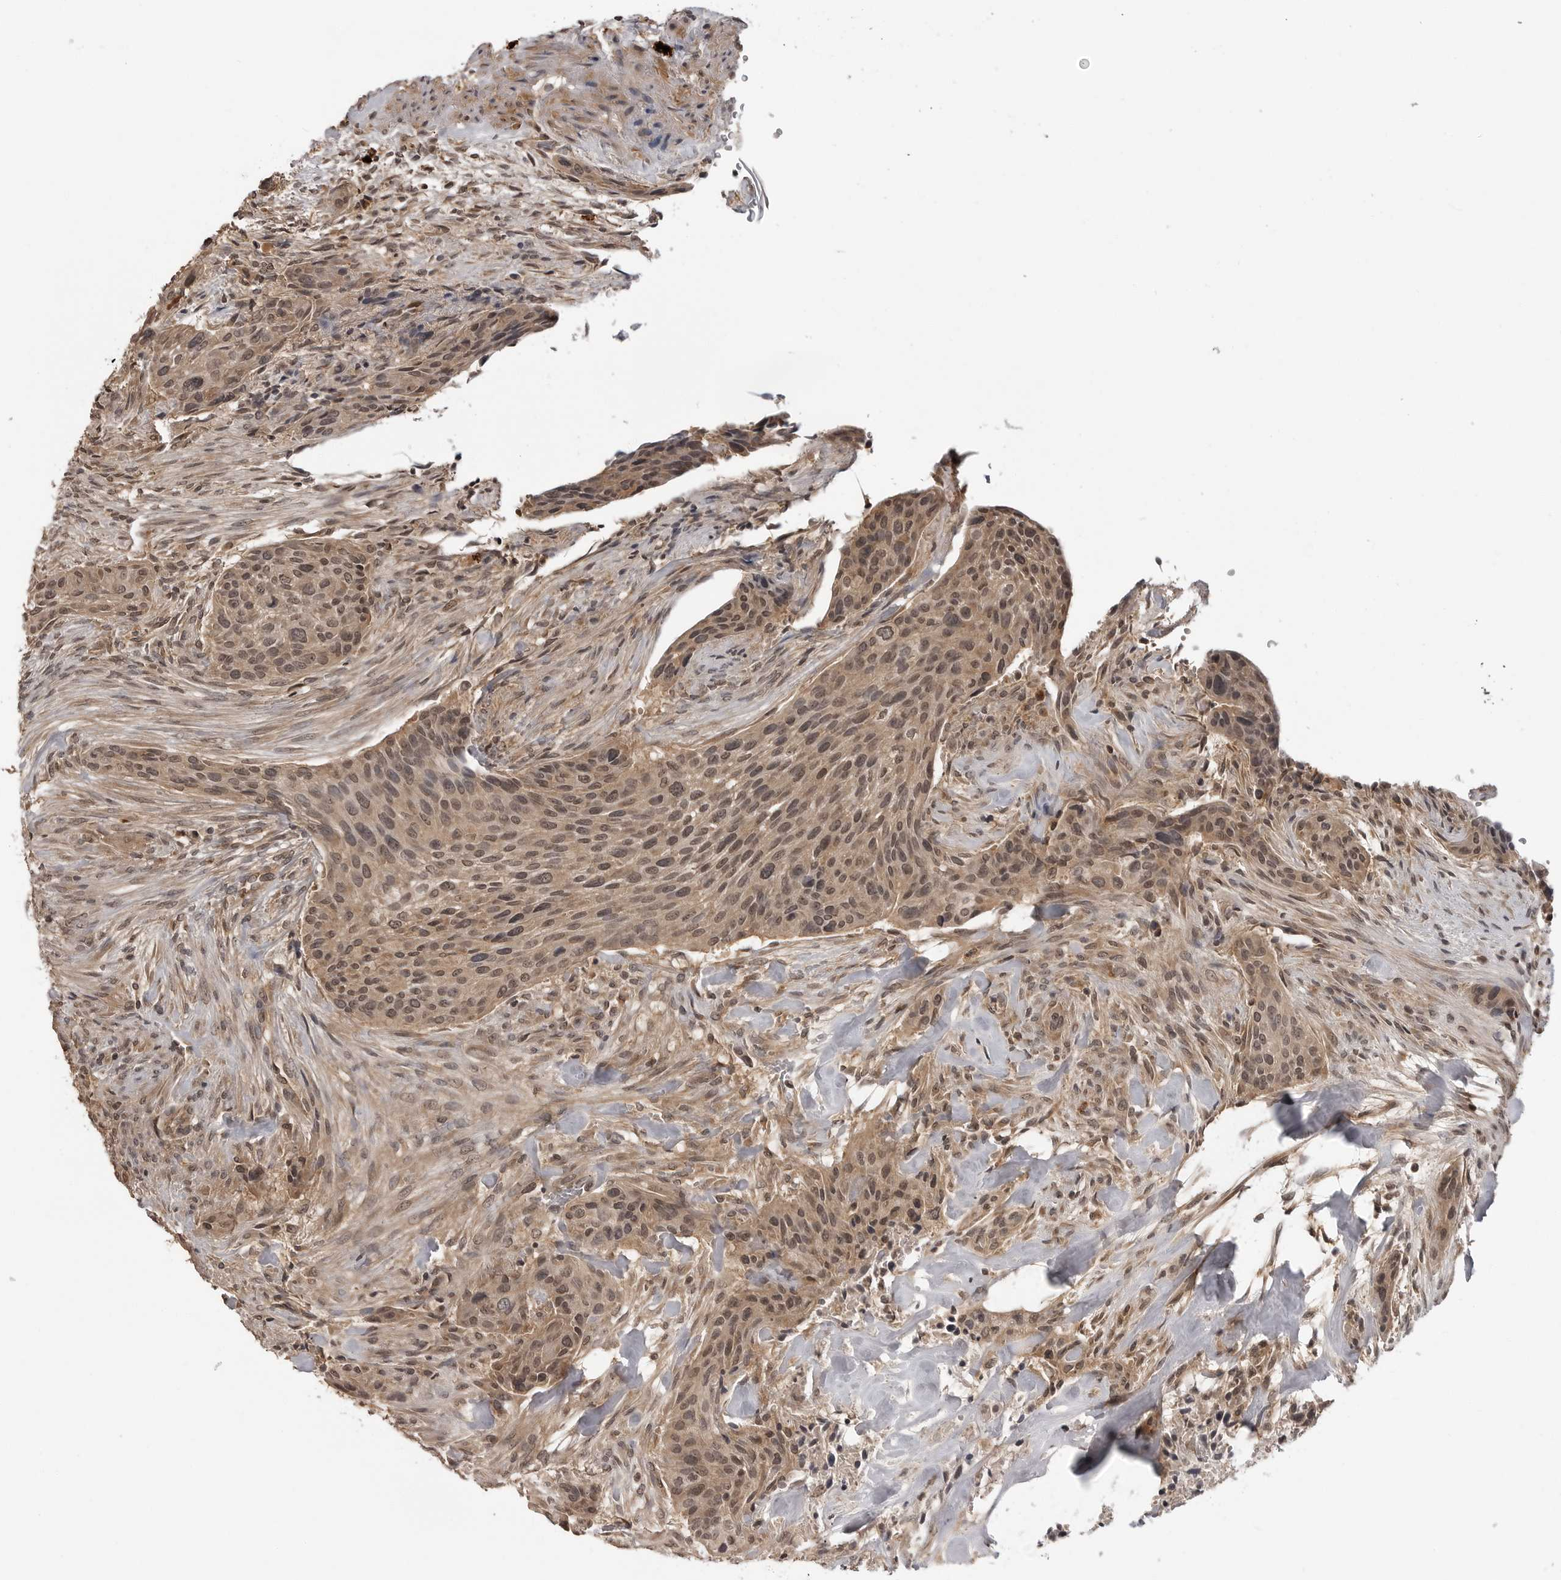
{"staining": {"intensity": "moderate", "quantity": ">75%", "location": "cytoplasmic/membranous,nuclear"}, "tissue": "urothelial cancer", "cell_type": "Tumor cells", "image_type": "cancer", "snomed": [{"axis": "morphology", "description": "Urothelial carcinoma, High grade"}, {"axis": "topography", "description": "Urinary bladder"}], "caption": "Immunohistochemical staining of human high-grade urothelial carcinoma displays moderate cytoplasmic/membranous and nuclear protein expression in approximately >75% of tumor cells.", "gene": "IL24", "patient": {"sex": "male", "age": 35}}